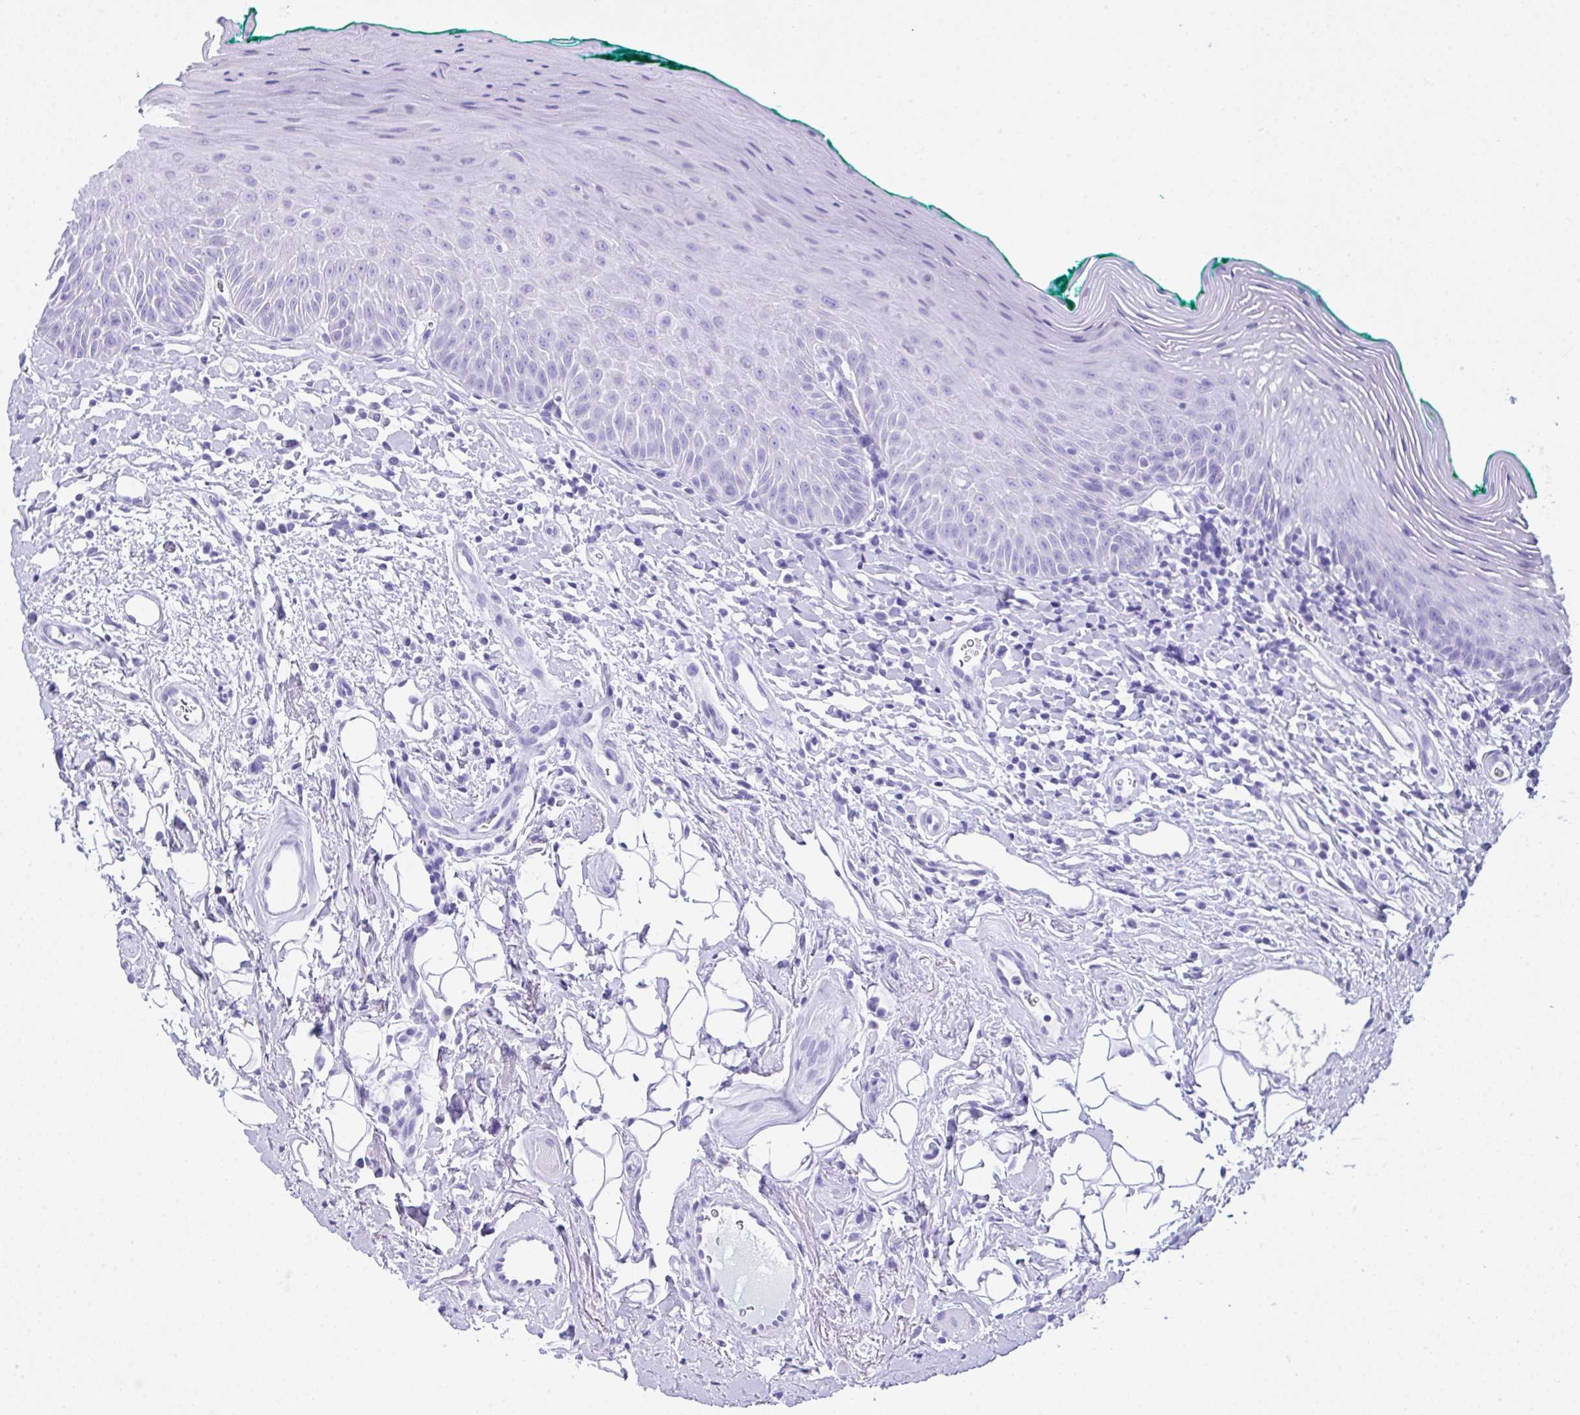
{"staining": {"intensity": "negative", "quantity": "none", "location": "none"}, "tissue": "oral mucosa", "cell_type": "Squamous epithelial cells", "image_type": "normal", "snomed": [{"axis": "morphology", "description": "Normal tissue, NOS"}, {"axis": "topography", "description": "Oral tissue"}, {"axis": "topography", "description": "Tounge, NOS"}], "caption": "Immunohistochemical staining of normal oral mucosa demonstrates no significant positivity in squamous epithelial cells. The staining is performed using DAB (3,3'-diaminobenzidine) brown chromogen with nuclei counter-stained in using hematoxylin.", "gene": "LGALS4", "patient": {"sex": "male", "age": 83}}